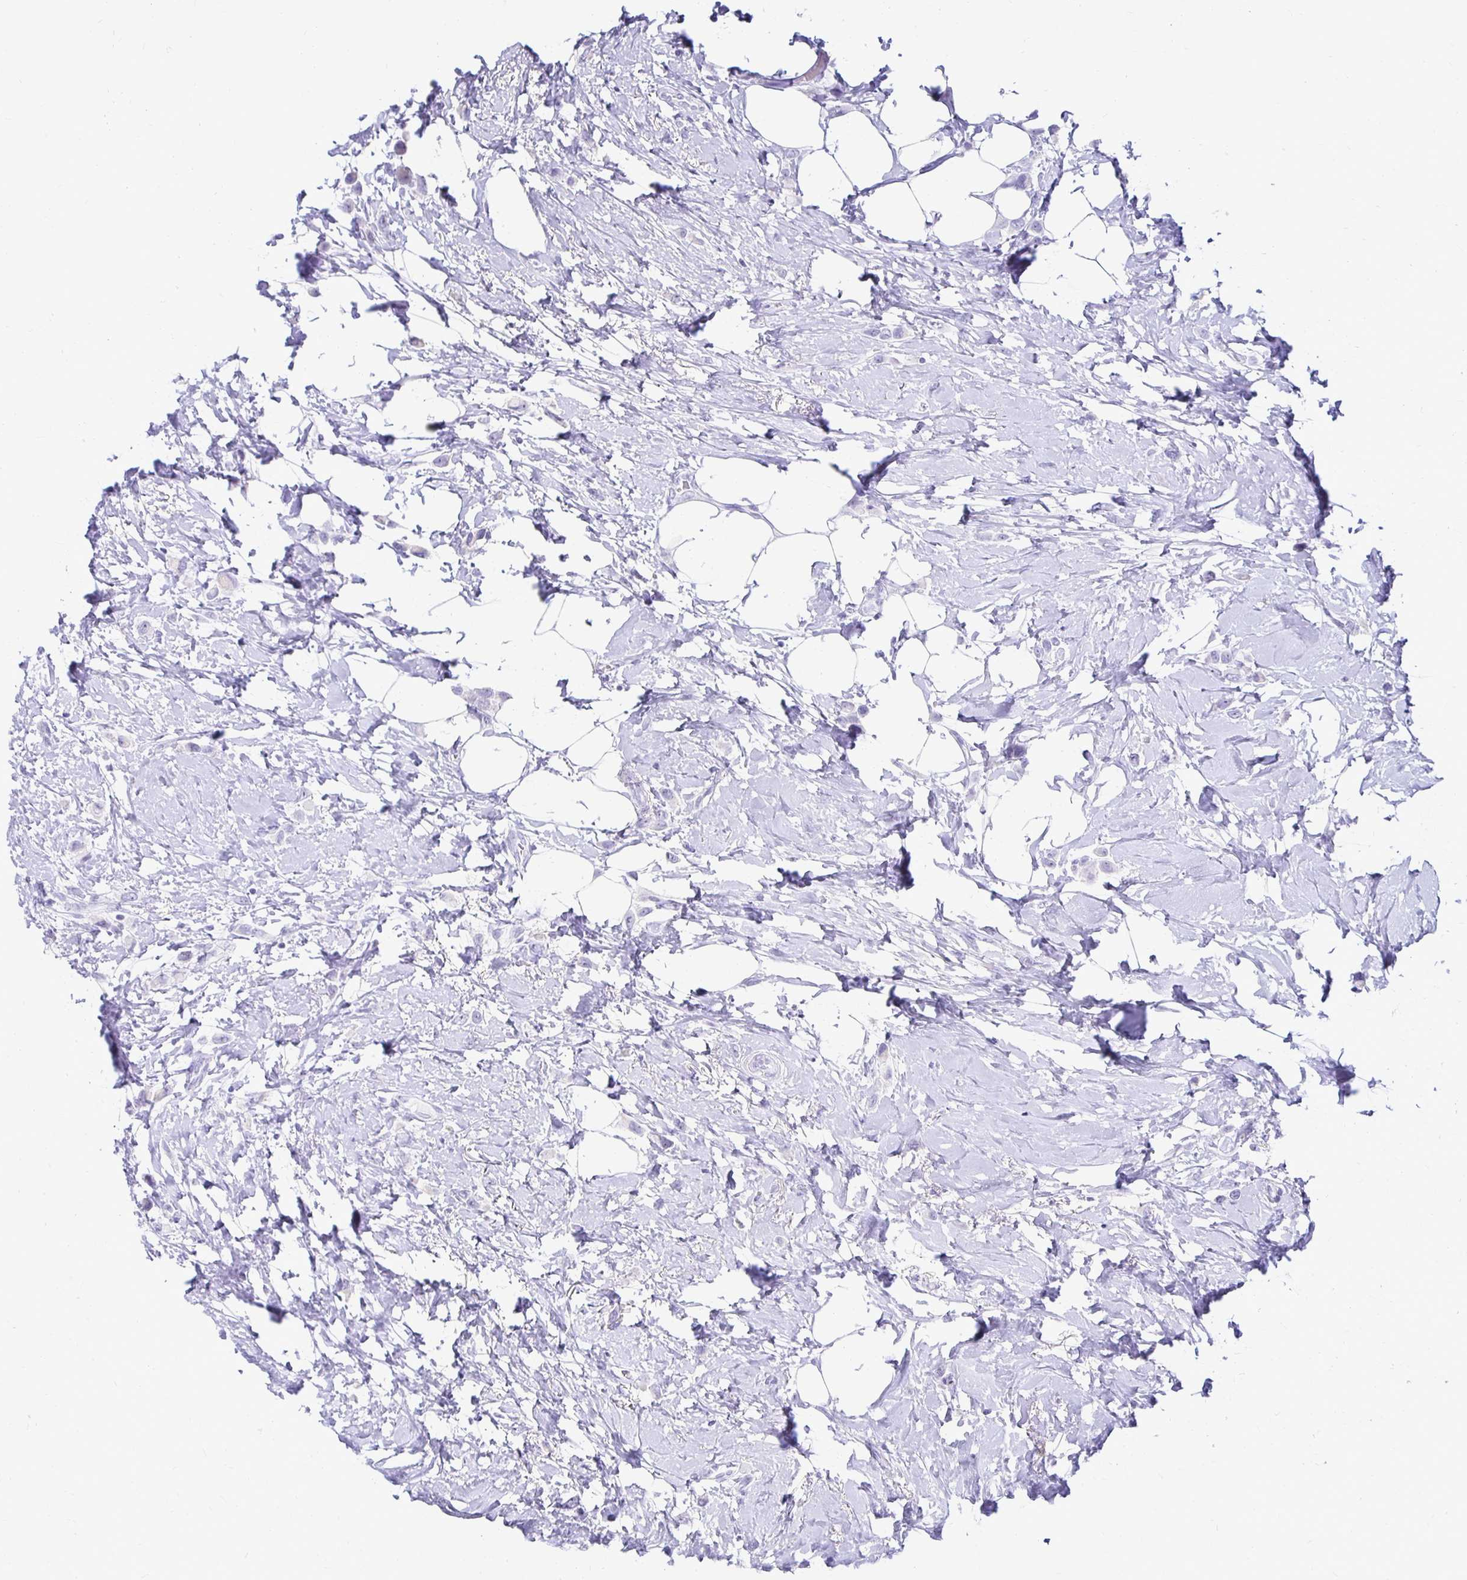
{"staining": {"intensity": "negative", "quantity": "none", "location": "none"}, "tissue": "breast cancer", "cell_type": "Tumor cells", "image_type": "cancer", "snomed": [{"axis": "morphology", "description": "Lobular carcinoma"}, {"axis": "topography", "description": "Breast"}], "caption": "This is an immunohistochemistry (IHC) histopathology image of breast lobular carcinoma. There is no expression in tumor cells.", "gene": "CST6", "patient": {"sex": "female", "age": 66}}